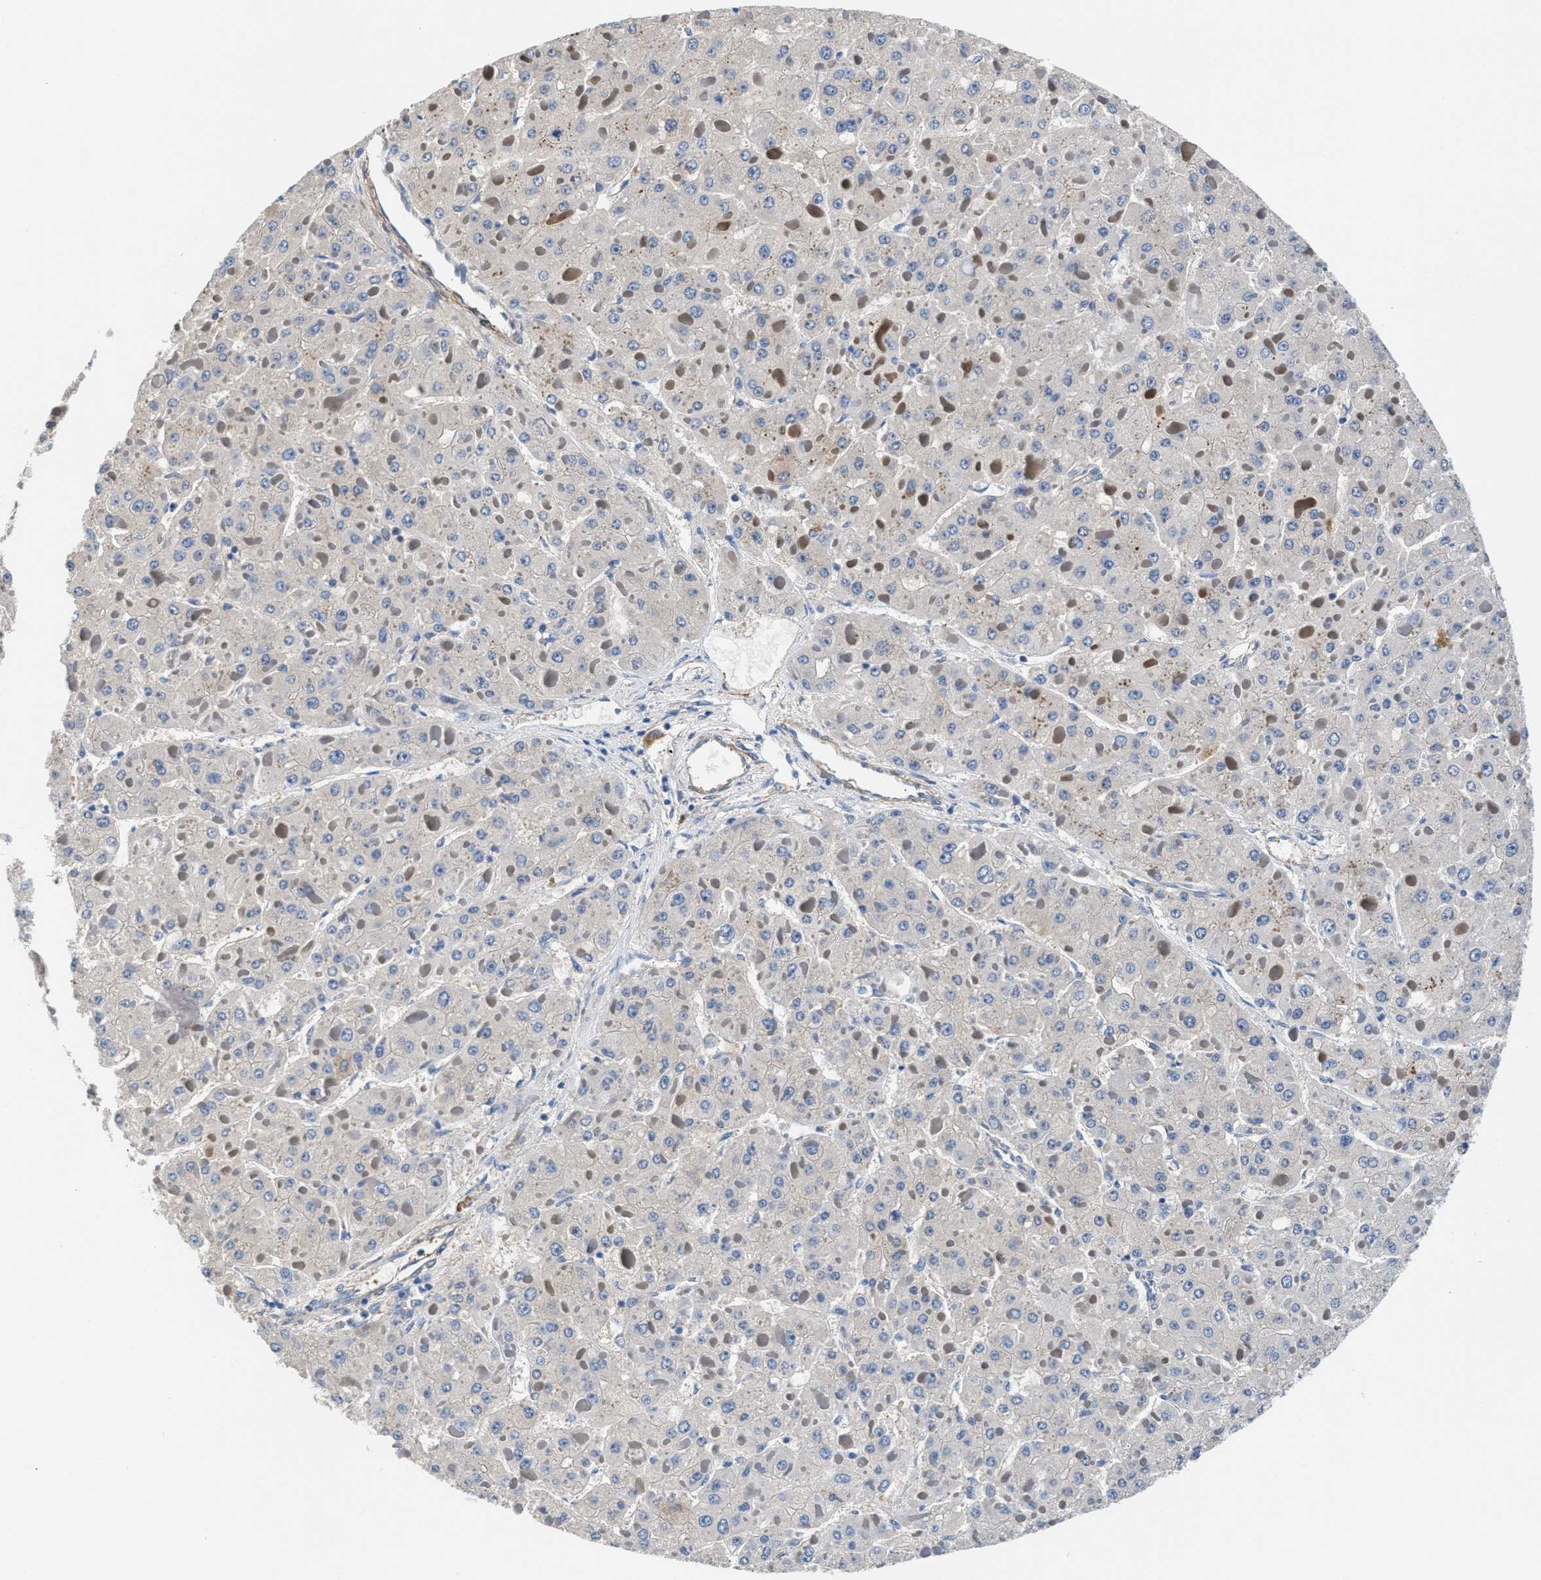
{"staining": {"intensity": "negative", "quantity": "none", "location": "none"}, "tissue": "liver cancer", "cell_type": "Tumor cells", "image_type": "cancer", "snomed": [{"axis": "morphology", "description": "Carcinoma, Hepatocellular, NOS"}, {"axis": "topography", "description": "Liver"}], "caption": "High magnification brightfield microscopy of liver cancer (hepatocellular carcinoma) stained with DAB (3,3'-diaminobenzidine) (brown) and counterstained with hematoxylin (blue): tumor cells show no significant staining. (DAB IHC visualized using brightfield microscopy, high magnification).", "gene": "PARG", "patient": {"sex": "female", "age": 73}}